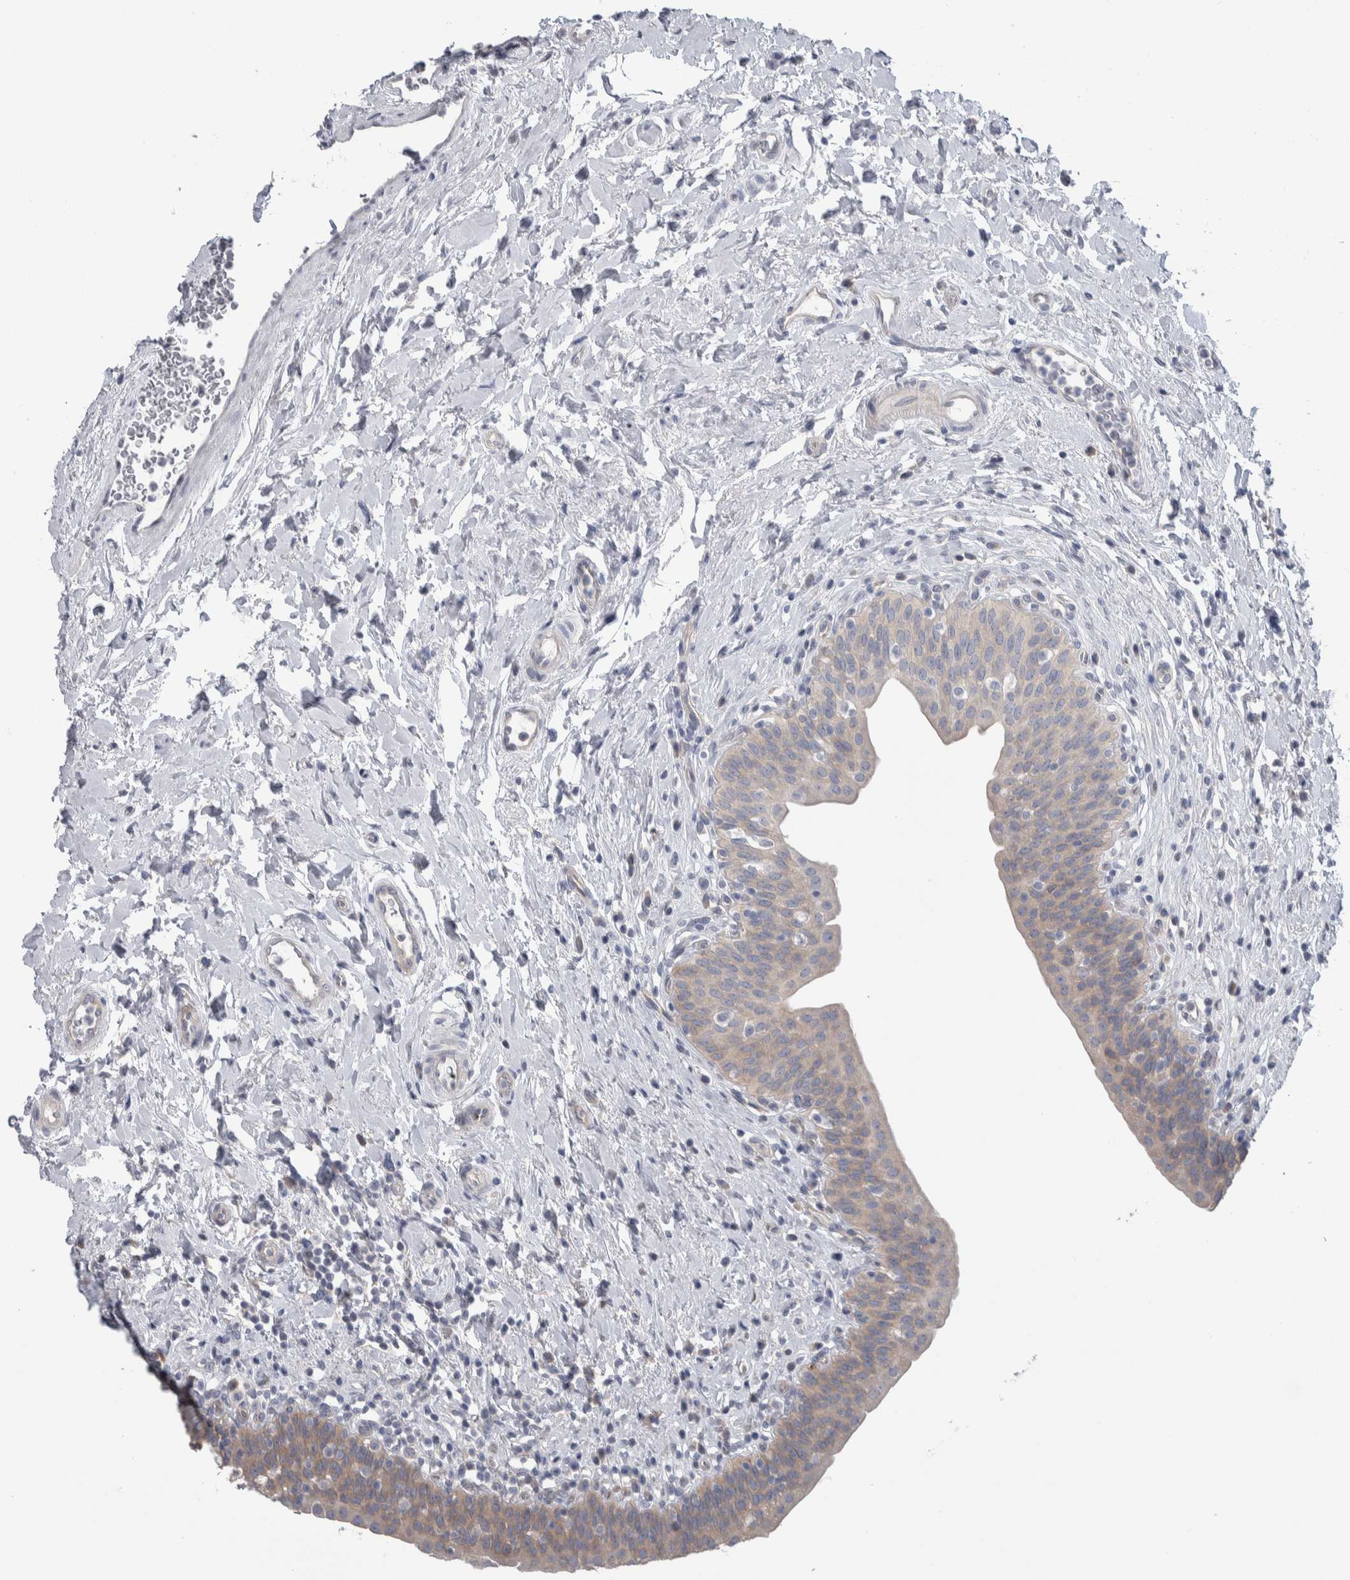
{"staining": {"intensity": "weak", "quantity": "25%-75%", "location": "cytoplasmic/membranous"}, "tissue": "urinary bladder", "cell_type": "Urothelial cells", "image_type": "normal", "snomed": [{"axis": "morphology", "description": "Normal tissue, NOS"}, {"axis": "topography", "description": "Urinary bladder"}], "caption": "The histopathology image shows immunohistochemical staining of unremarkable urinary bladder. There is weak cytoplasmic/membranous expression is appreciated in approximately 25%-75% of urothelial cells. (DAB (3,3'-diaminobenzidine) = brown stain, brightfield microscopy at high magnification).", "gene": "GPHN", "patient": {"sex": "male", "age": 83}}